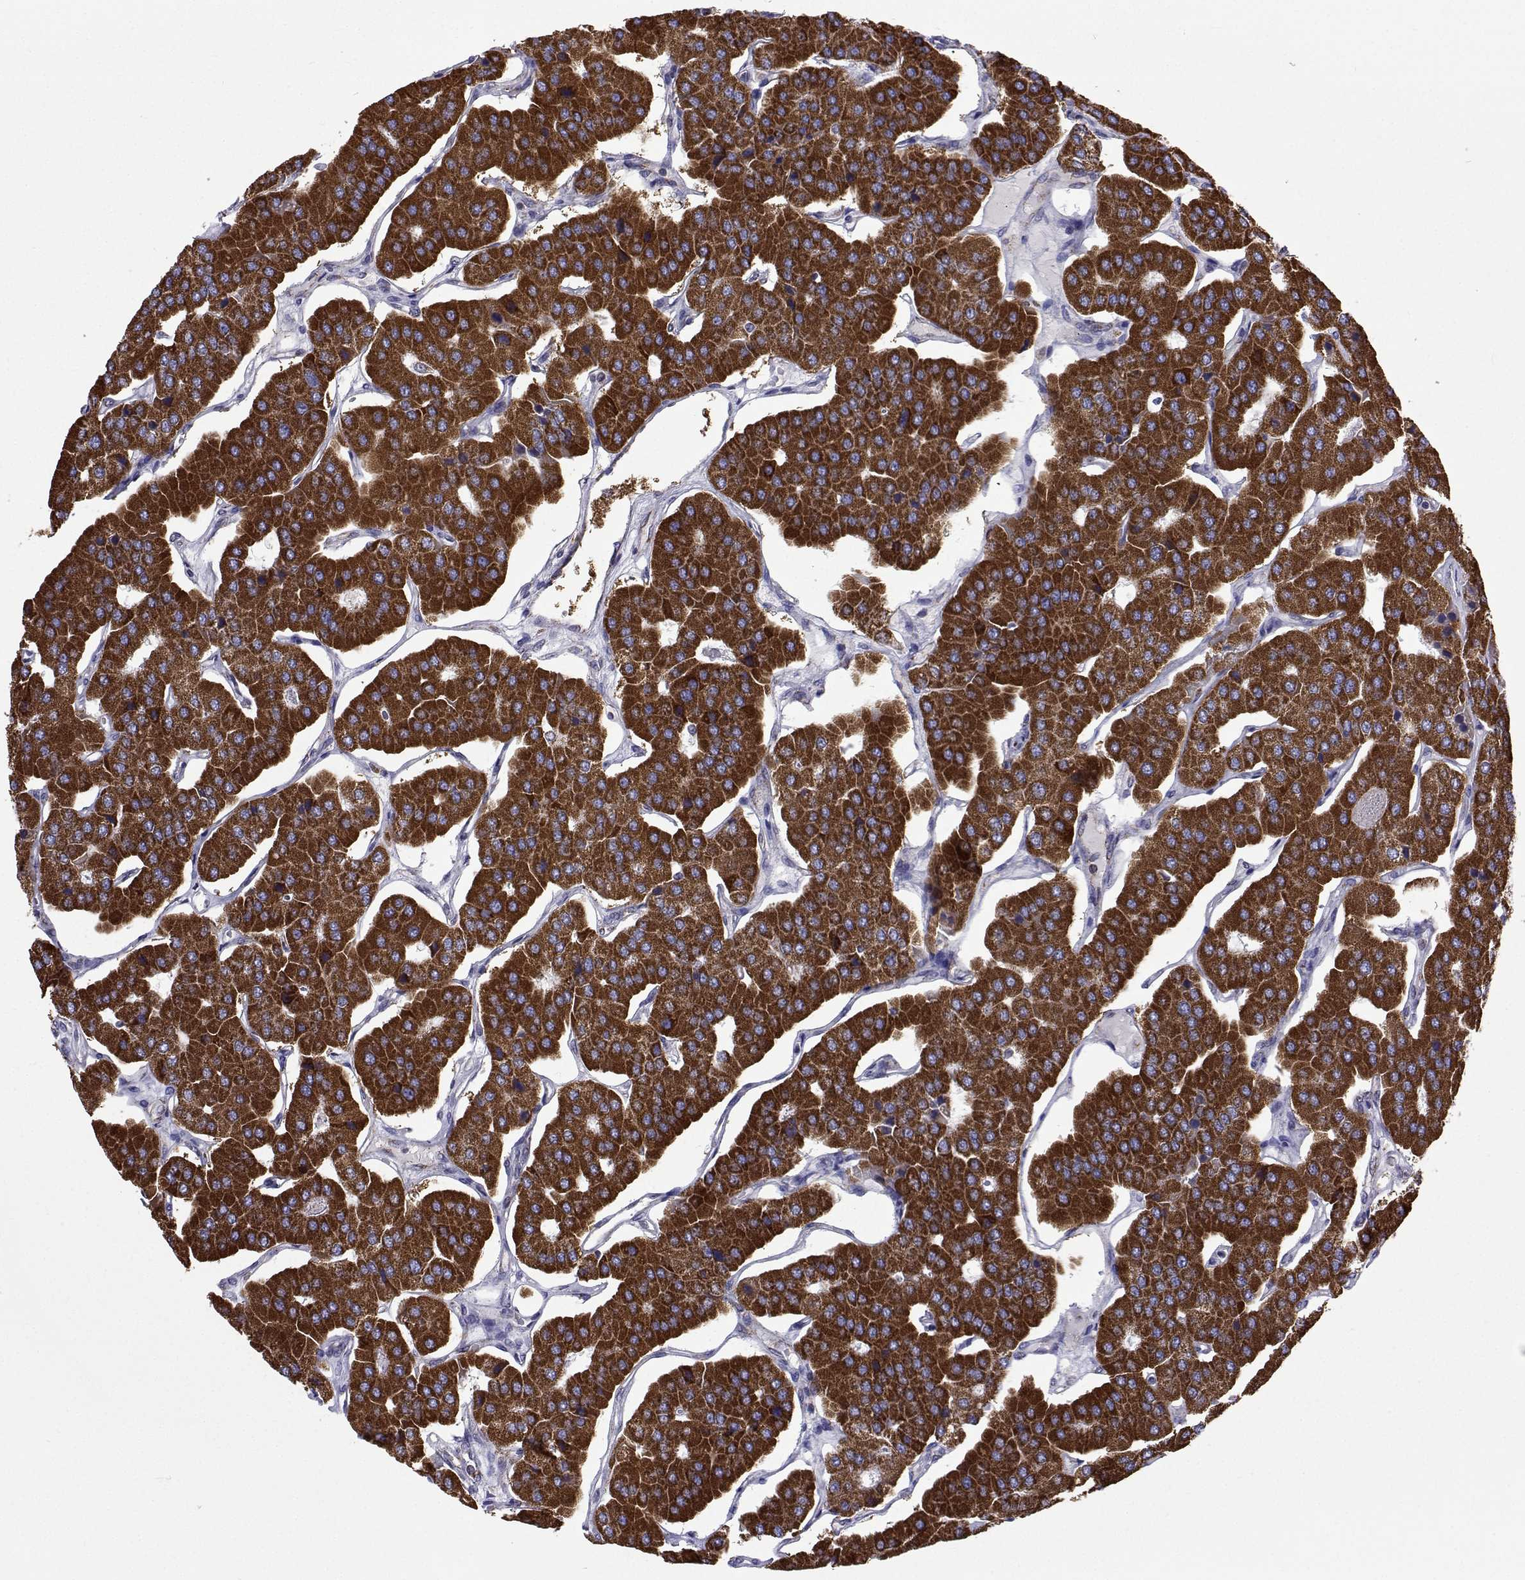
{"staining": {"intensity": "strong", "quantity": ">75%", "location": "cytoplasmic/membranous"}, "tissue": "parathyroid gland", "cell_type": "Glandular cells", "image_type": "normal", "snomed": [{"axis": "morphology", "description": "Normal tissue, NOS"}, {"axis": "morphology", "description": "Adenoma, NOS"}, {"axis": "topography", "description": "Parathyroid gland"}], "caption": "This histopathology image exhibits benign parathyroid gland stained with immunohistochemistry (IHC) to label a protein in brown. The cytoplasmic/membranous of glandular cells show strong positivity for the protein. Nuclei are counter-stained blue.", "gene": "MCCC2", "patient": {"sex": "female", "age": 86}}